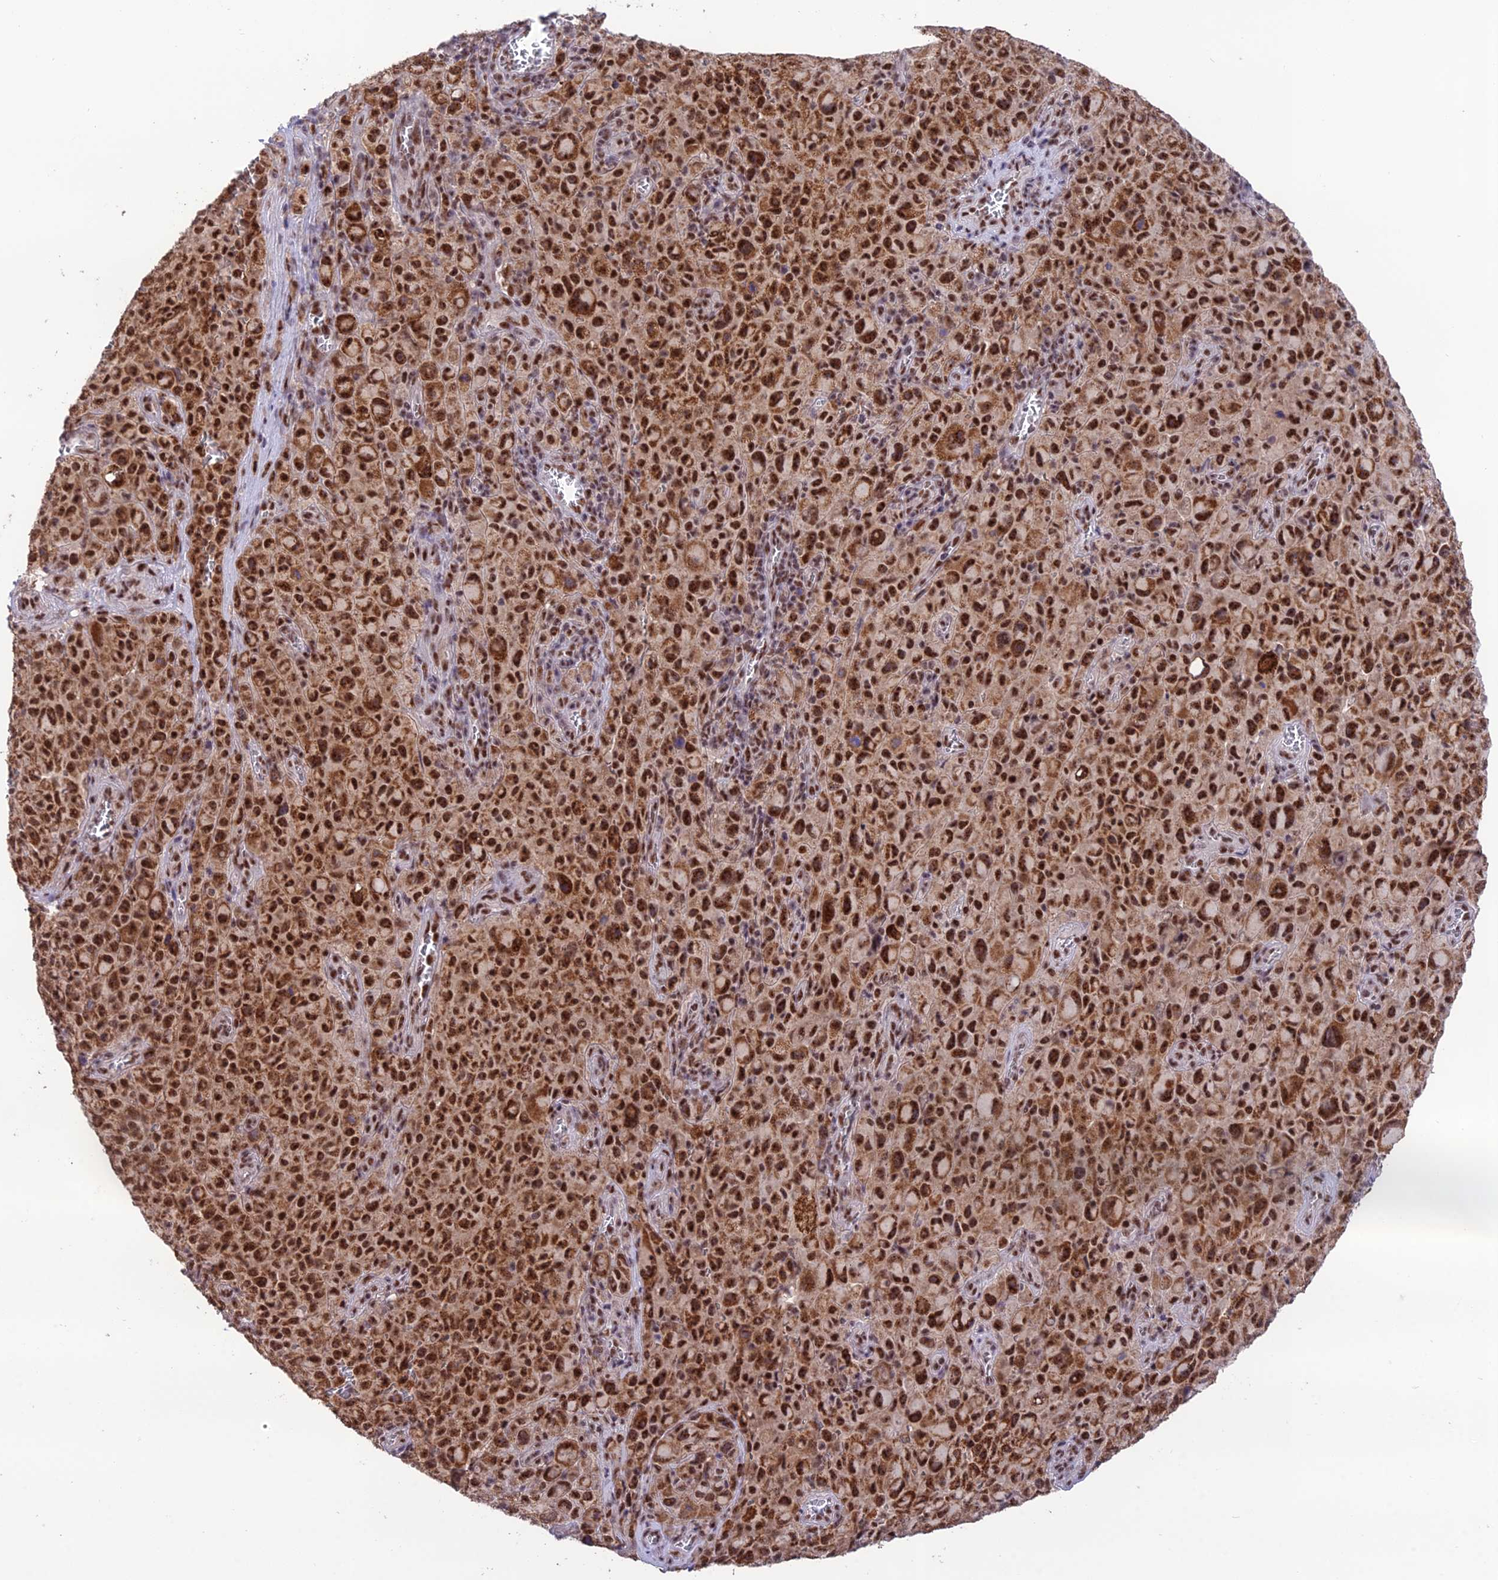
{"staining": {"intensity": "moderate", "quantity": ">75%", "location": "cytoplasmic/membranous,nuclear"}, "tissue": "melanoma", "cell_type": "Tumor cells", "image_type": "cancer", "snomed": [{"axis": "morphology", "description": "Malignant melanoma, NOS"}, {"axis": "topography", "description": "Skin"}], "caption": "IHC (DAB (3,3'-diaminobenzidine)) staining of human malignant melanoma demonstrates moderate cytoplasmic/membranous and nuclear protein positivity in about >75% of tumor cells. (Stains: DAB in brown, nuclei in blue, Microscopy: brightfield microscopy at high magnification).", "gene": "THOC7", "patient": {"sex": "female", "age": 82}}